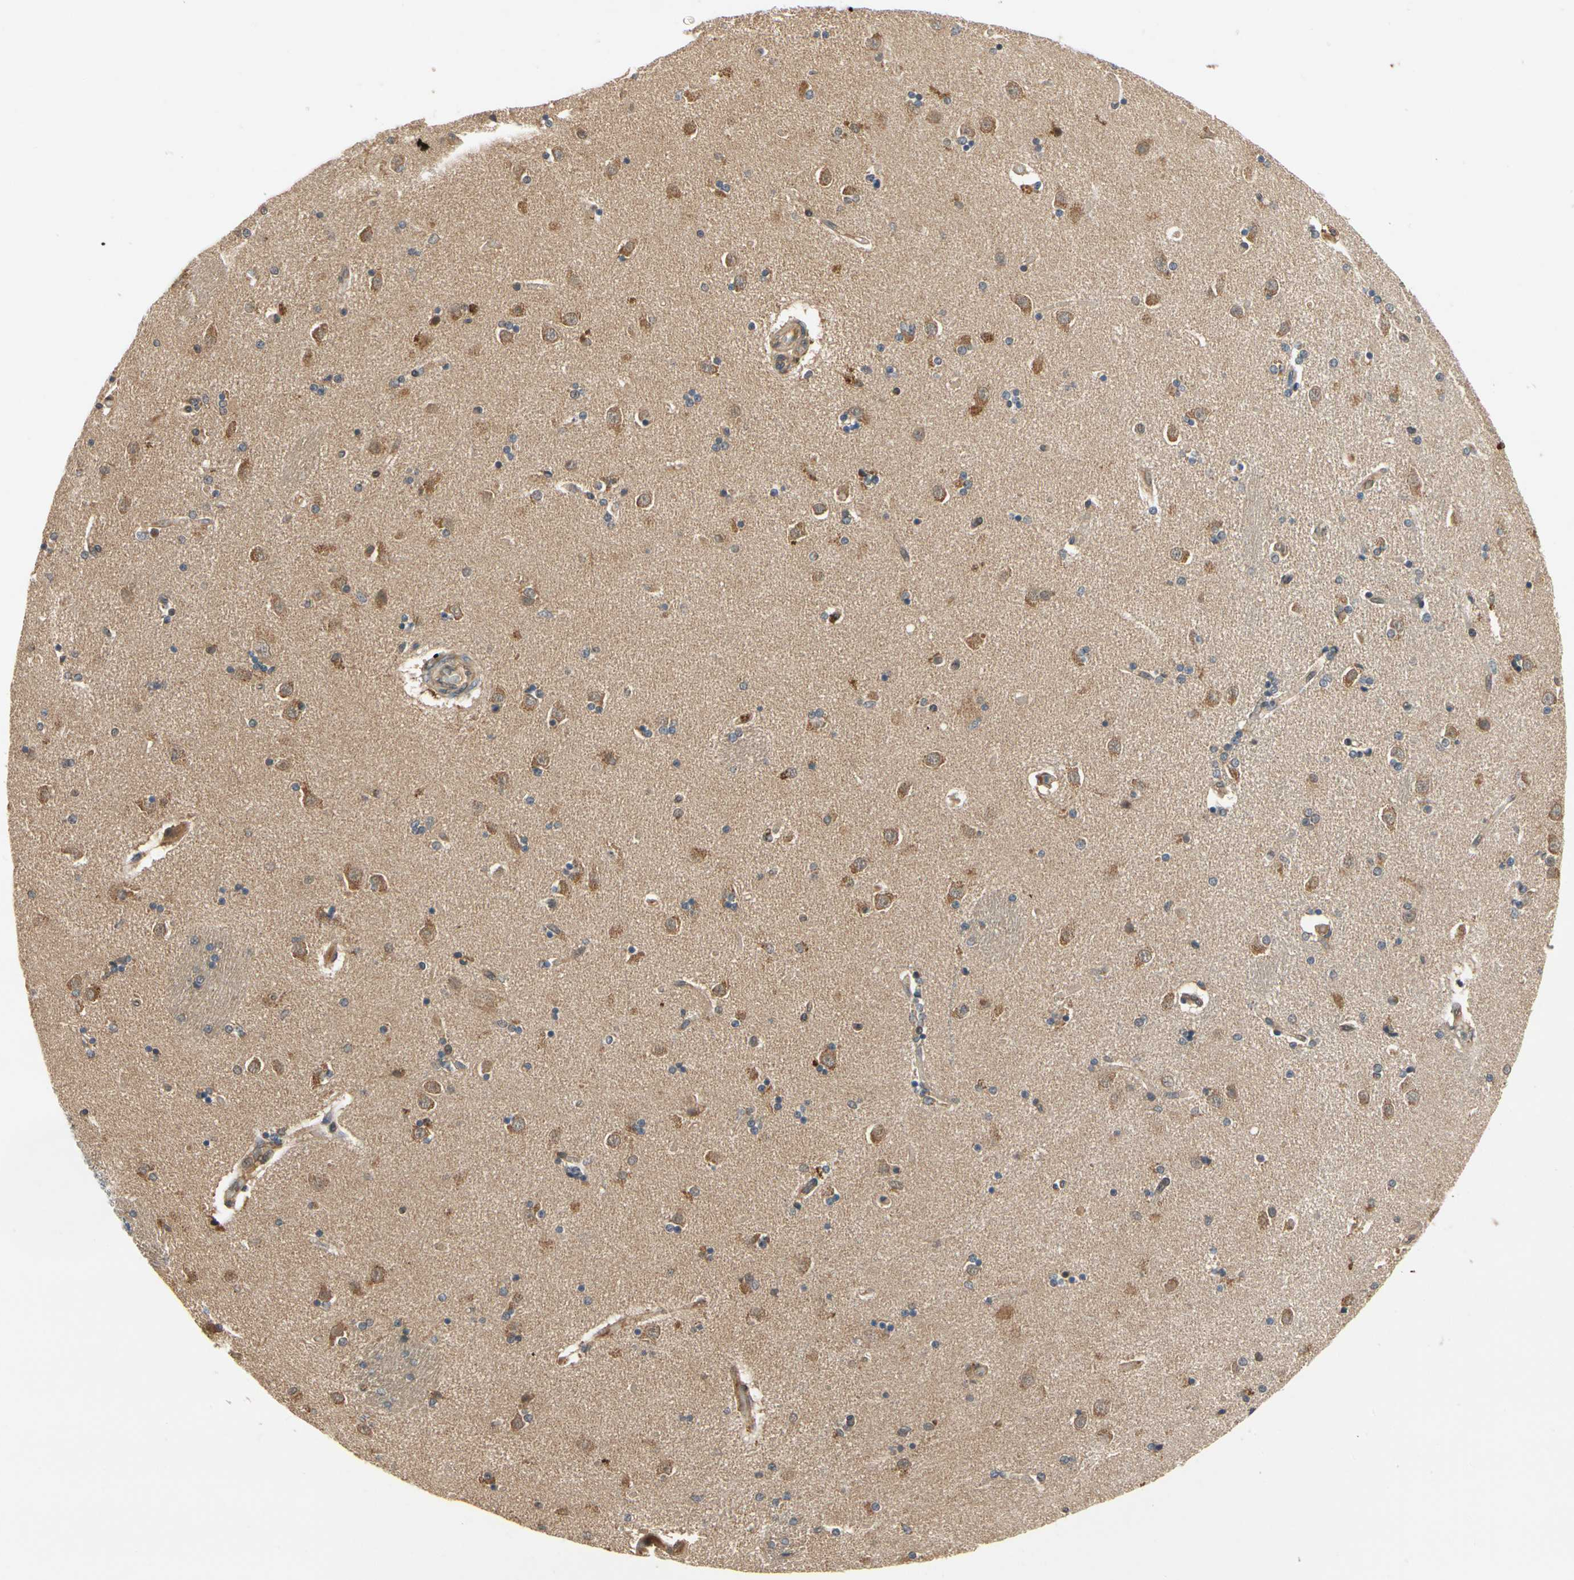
{"staining": {"intensity": "weak", "quantity": "<25%", "location": "cytoplasmic/membranous"}, "tissue": "caudate", "cell_type": "Glial cells", "image_type": "normal", "snomed": [{"axis": "morphology", "description": "Normal tissue, NOS"}, {"axis": "topography", "description": "Lateral ventricle wall"}], "caption": "Immunohistochemistry (IHC) photomicrograph of normal caudate stained for a protein (brown), which shows no positivity in glial cells. (DAB (3,3'-diaminobenzidine) immunohistochemistry (IHC) with hematoxylin counter stain).", "gene": "TDRP", "patient": {"sex": "female", "age": 54}}